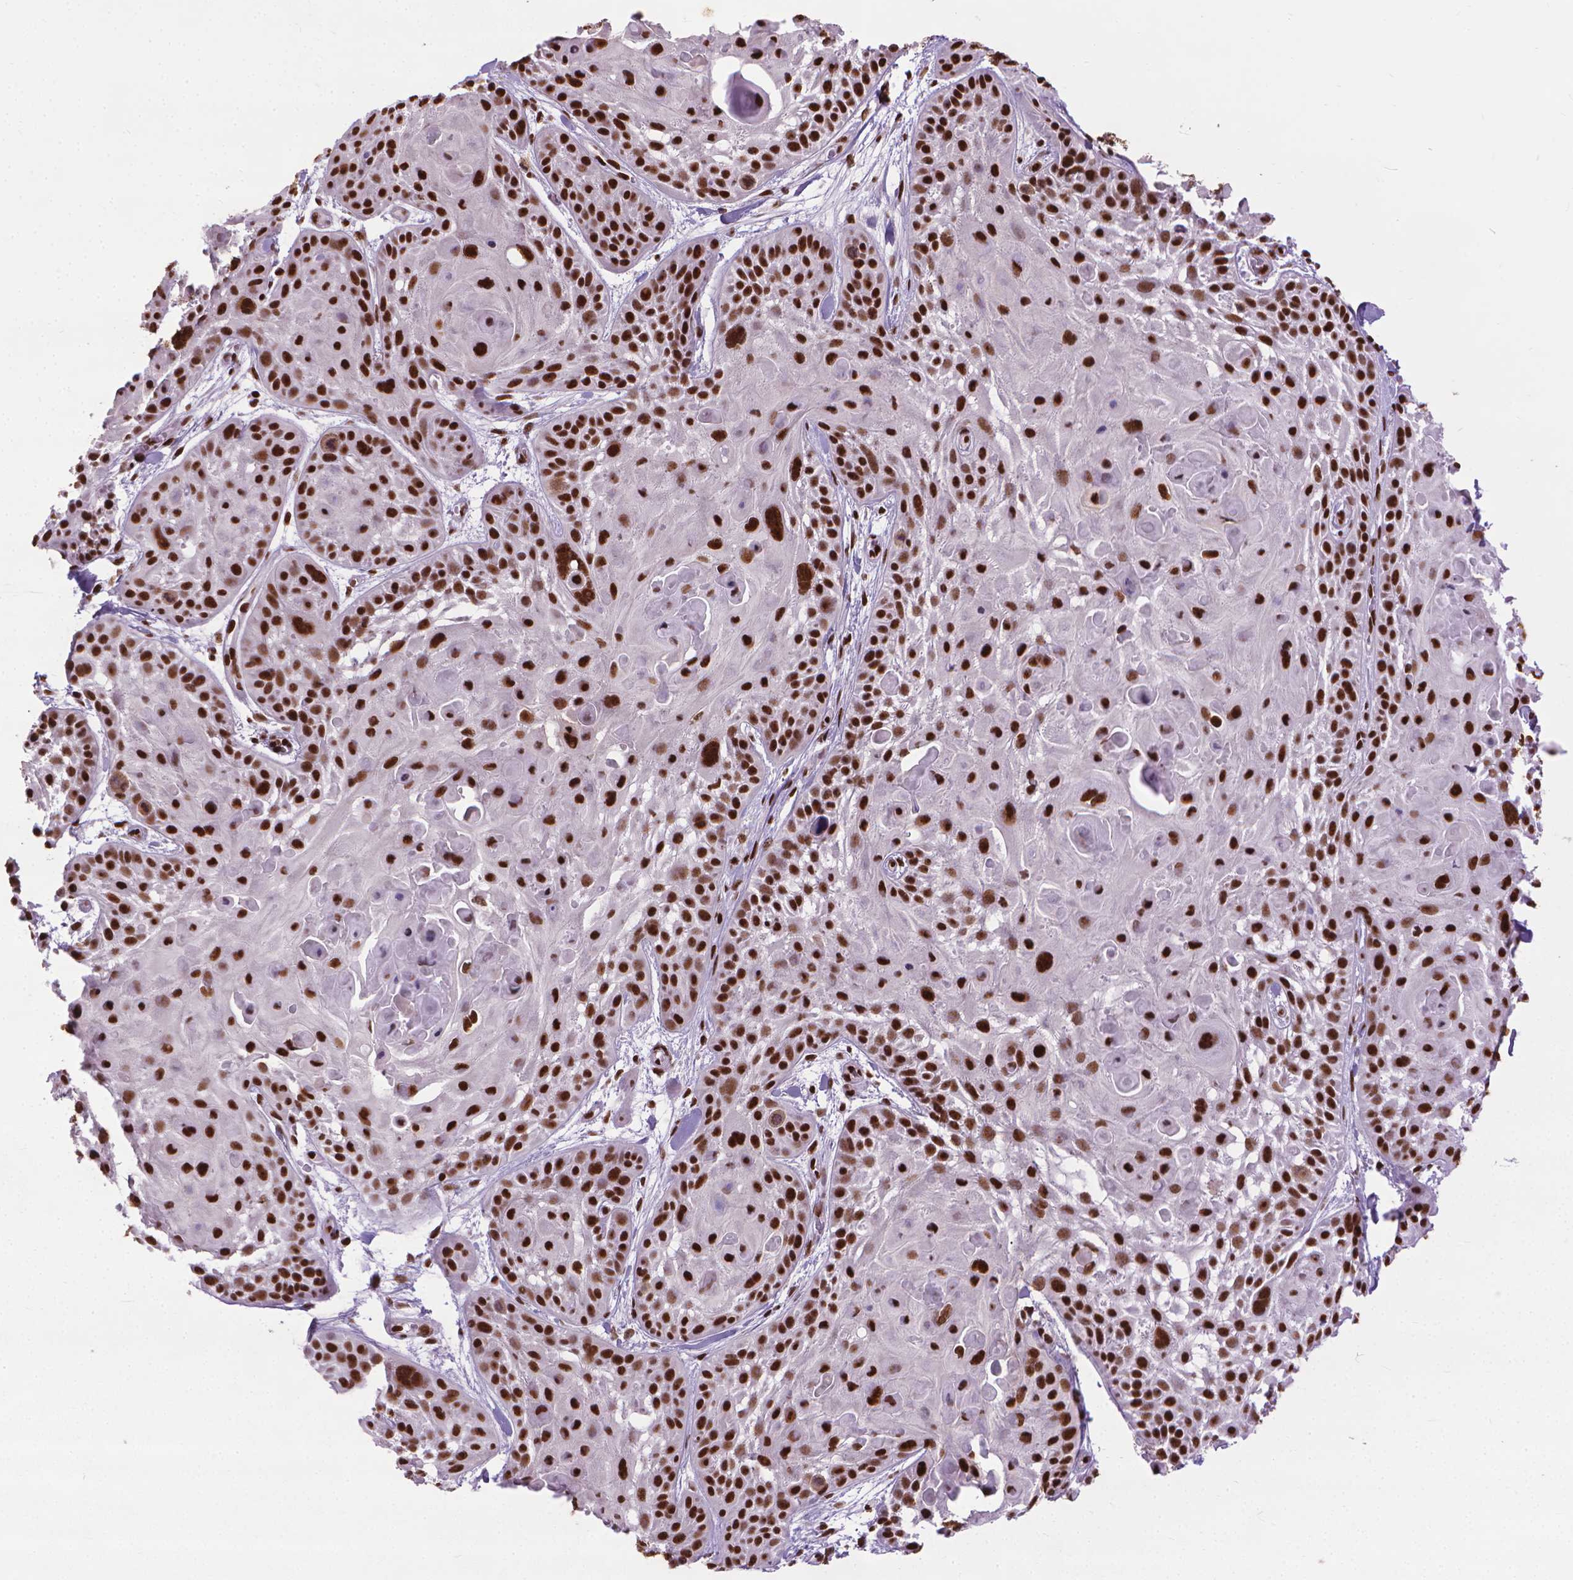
{"staining": {"intensity": "strong", "quantity": ">75%", "location": "nuclear"}, "tissue": "skin cancer", "cell_type": "Tumor cells", "image_type": "cancer", "snomed": [{"axis": "morphology", "description": "Squamous cell carcinoma, NOS"}, {"axis": "topography", "description": "Skin"}, {"axis": "topography", "description": "Anal"}], "caption": "Skin cancer stained with DAB IHC reveals high levels of strong nuclear expression in about >75% of tumor cells.", "gene": "AKAP8", "patient": {"sex": "female", "age": 75}}